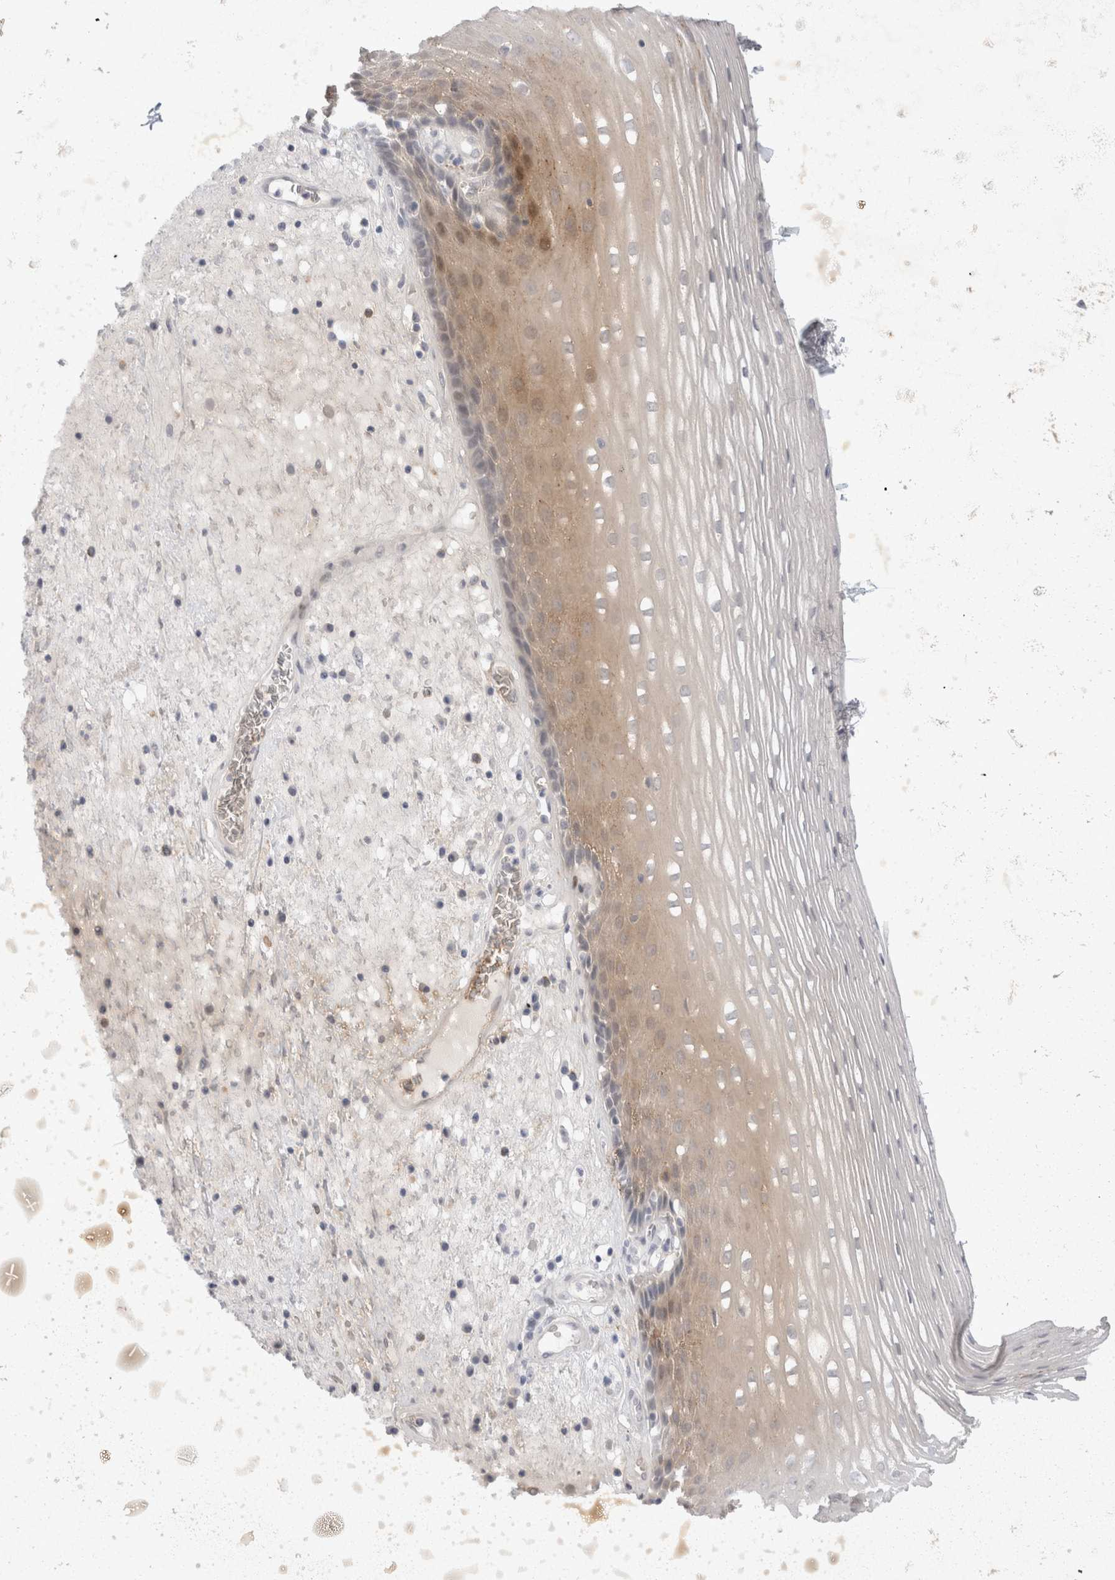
{"staining": {"intensity": "moderate", "quantity": ">75%", "location": "cytoplasmic/membranous"}, "tissue": "esophagus", "cell_type": "Squamous epithelial cells", "image_type": "normal", "snomed": [{"axis": "morphology", "description": "Normal tissue, NOS"}, {"axis": "morphology", "description": "Adenocarcinoma, NOS"}, {"axis": "topography", "description": "Esophagus"}], "caption": "Esophagus stained for a protein (brown) demonstrates moderate cytoplasmic/membranous positive staining in about >75% of squamous epithelial cells.", "gene": "TOM1L2", "patient": {"sex": "male", "age": 62}}